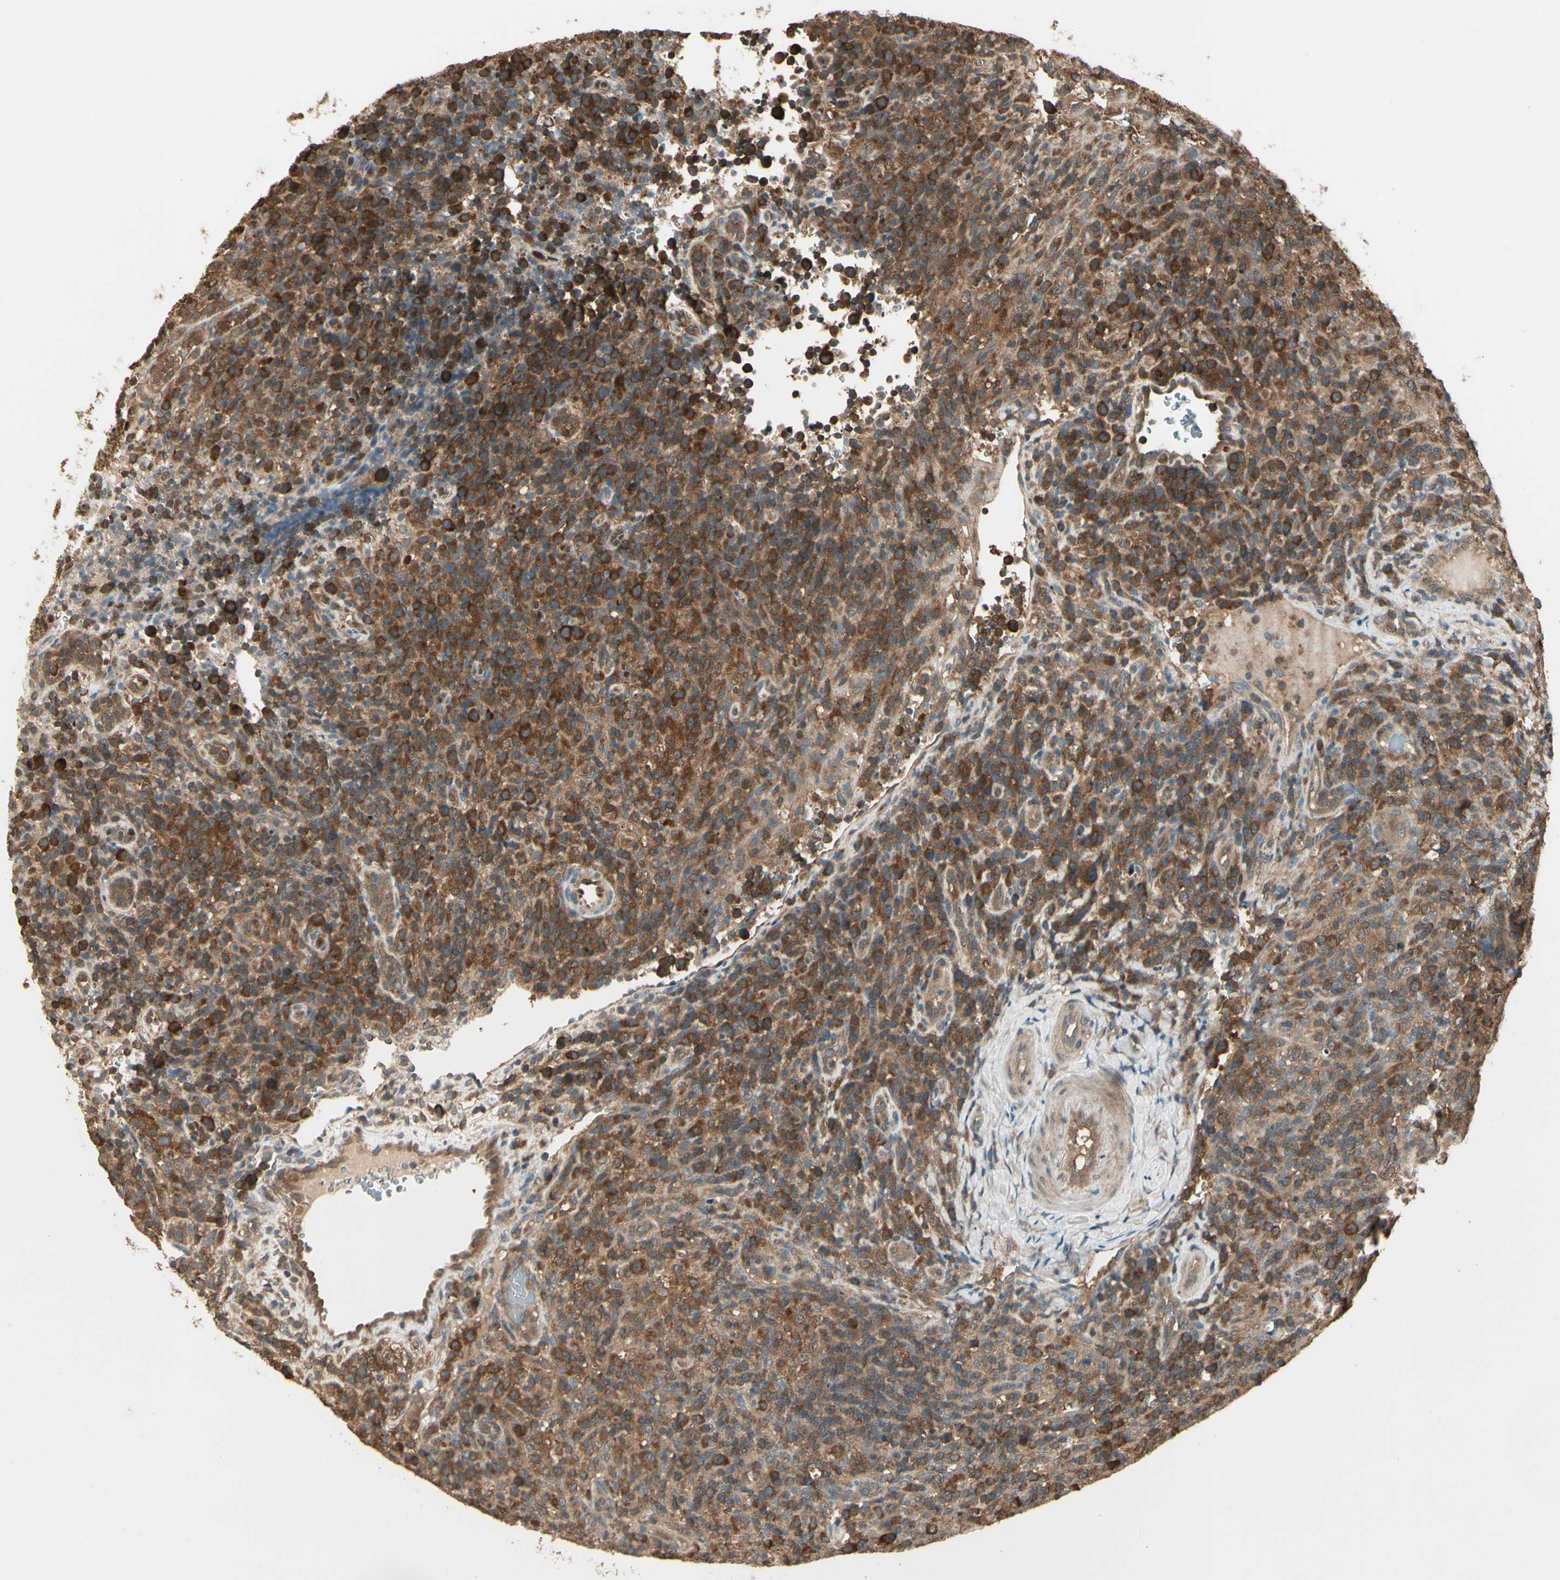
{"staining": {"intensity": "strong", "quantity": ">75%", "location": "cytoplasmic/membranous"}, "tissue": "lymphoma", "cell_type": "Tumor cells", "image_type": "cancer", "snomed": [{"axis": "morphology", "description": "Malignant lymphoma, non-Hodgkin's type, High grade"}, {"axis": "topography", "description": "Lymph node"}], "caption": "Immunohistochemistry of lymphoma shows high levels of strong cytoplasmic/membranous positivity in about >75% of tumor cells.", "gene": "CCT7", "patient": {"sex": "female", "age": 76}}